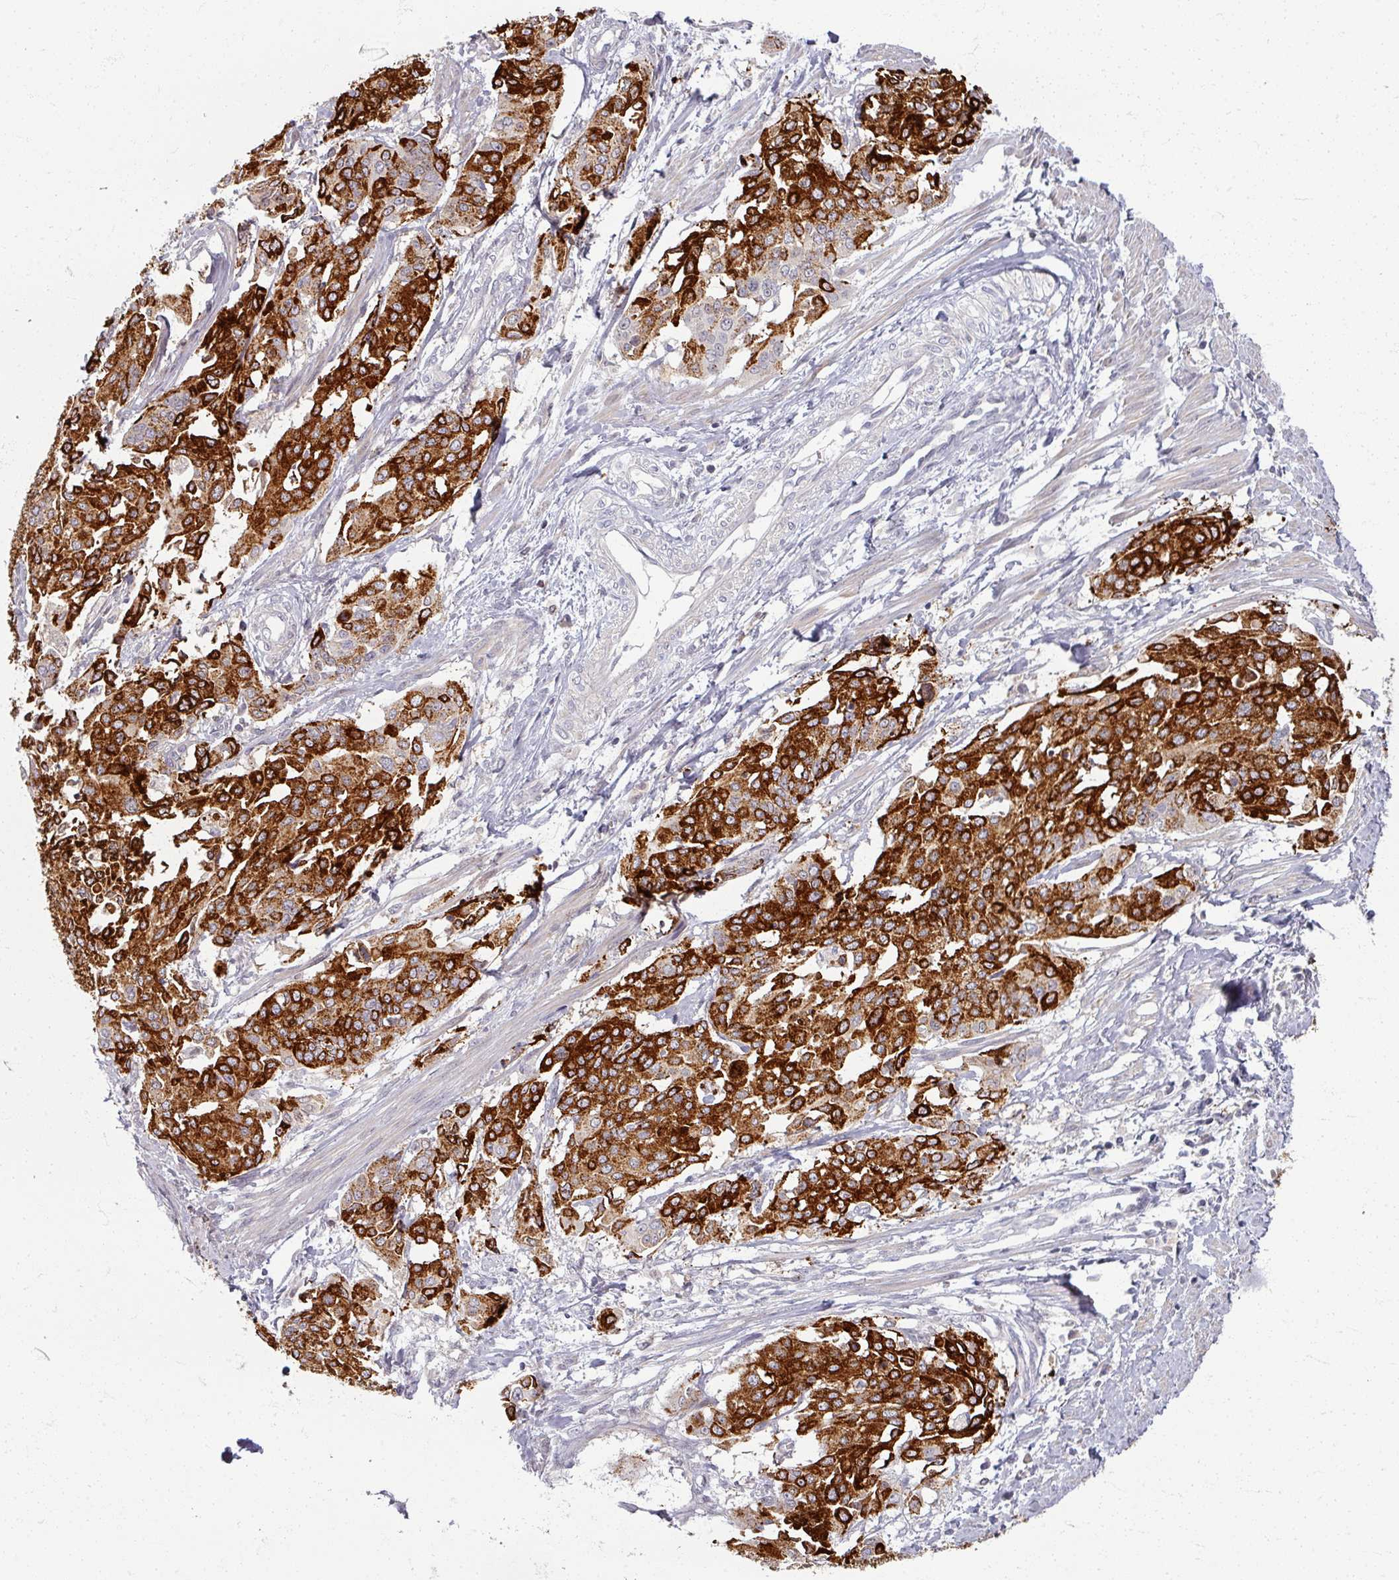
{"staining": {"intensity": "strong", "quantity": ">75%", "location": "cytoplasmic/membranous"}, "tissue": "cervical cancer", "cell_type": "Tumor cells", "image_type": "cancer", "snomed": [{"axis": "morphology", "description": "Squamous cell carcinoma, NOS"}, {"axis": "topography", "description": "Cervix"}], "caption": "Strong cytoplasmic/membranous protein positivity is present in about >75% of tumor cells in squamous cell carcinoma (cervical).", "gene": "TTLL7", "patient": {"sex": "female", "age": 44}}